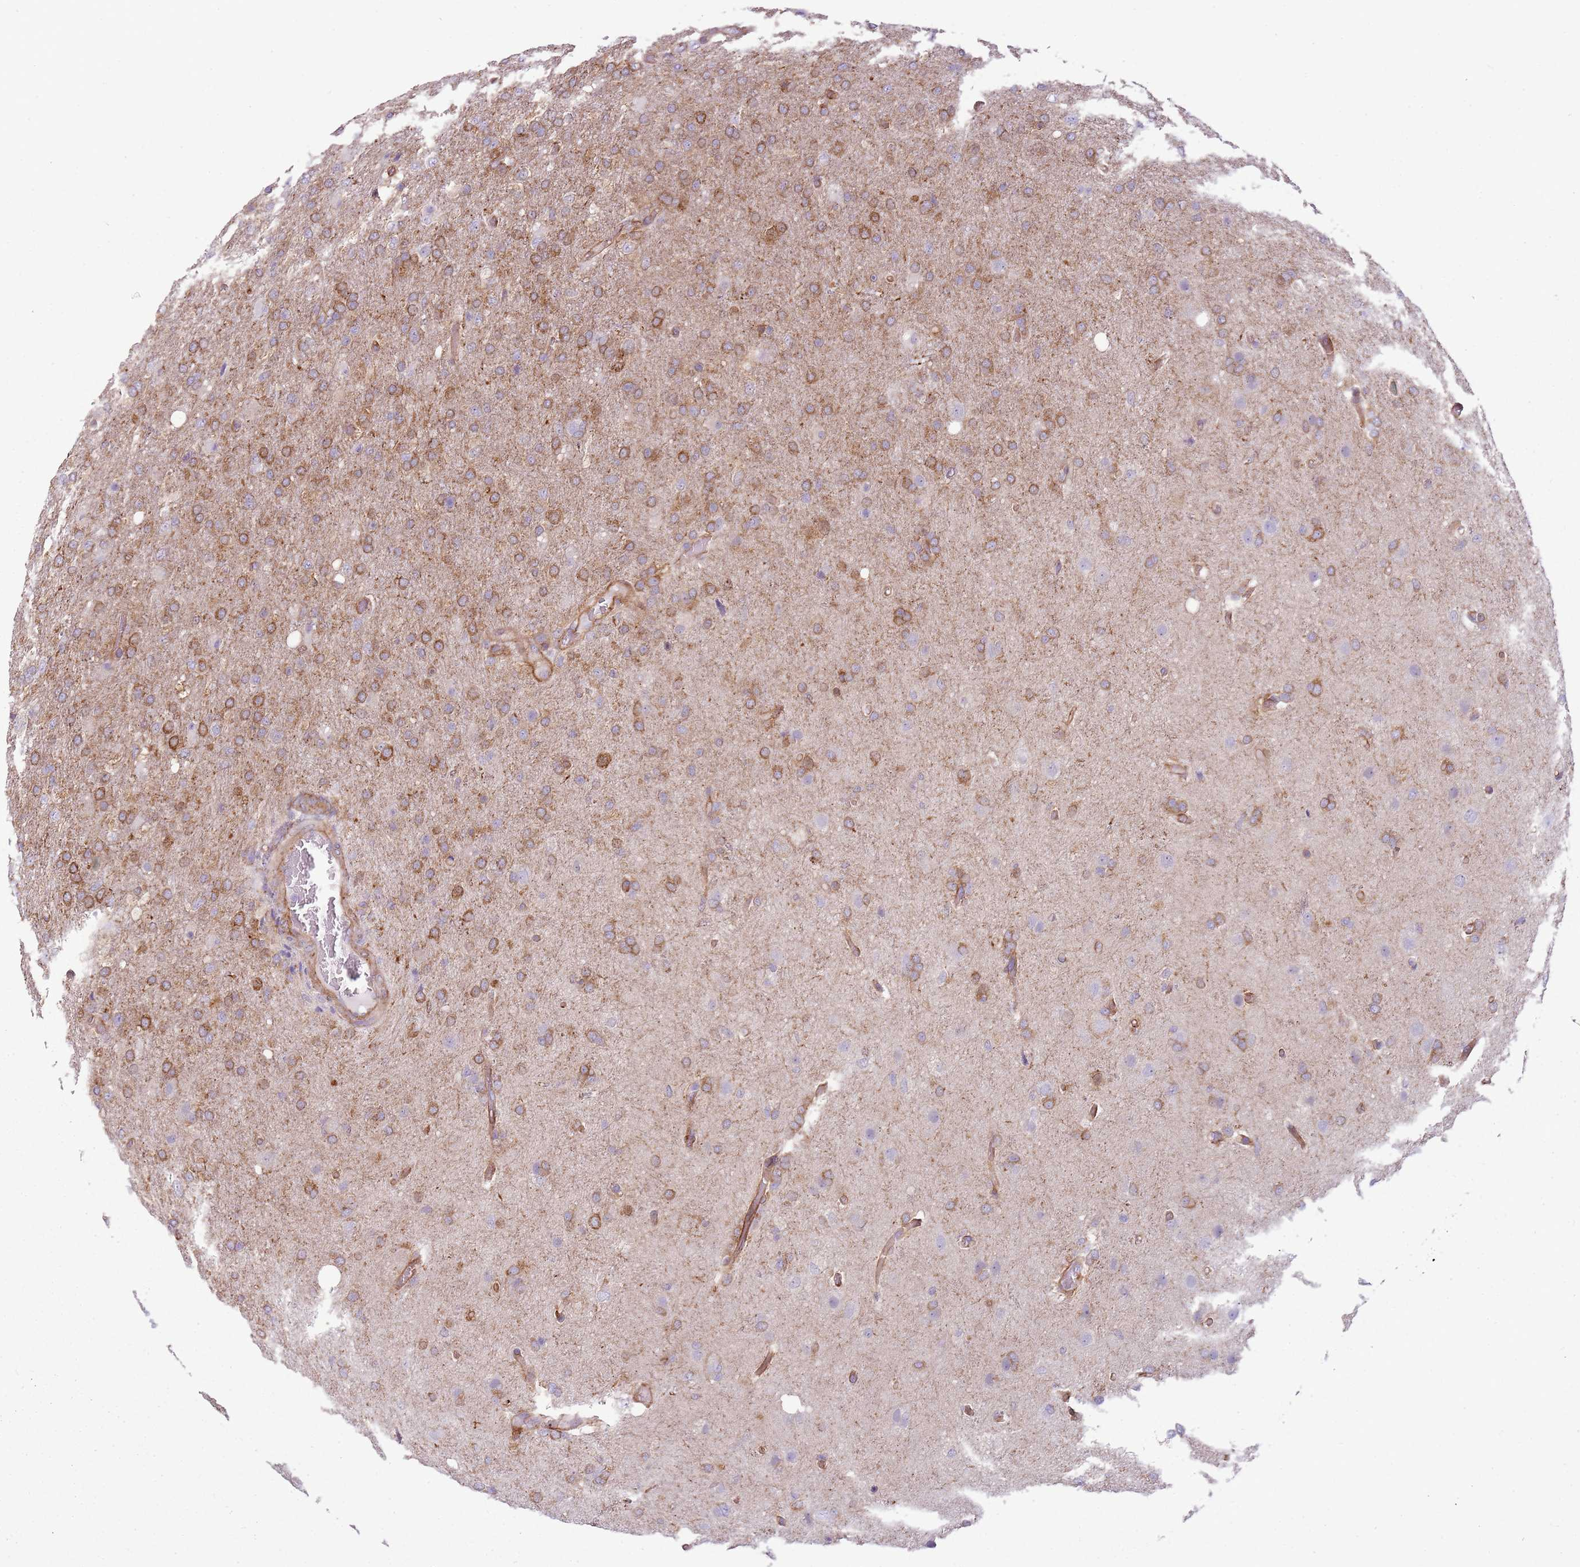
{"staining": {"intensity": "moderate", "quantity": "25%-75%", "location": "cytoplasmic/membranous"}, "tissue": "glioma", "cell_type": "Tumor cells", "image_type": "cancer", "snomed": [{"axis": "morphology", "description": "Glioma, malignant, High grade"}, {"axis": "topography", "description": "Brain"}], "caption": "Protein staining by immunohistochemistry reveals moderate cytoplasmic/membranous staining in approximately 25%-75% of tumor cells in malignant glioma (high-grade).", "gene": "SNX1", "patient": {"sex": "female", "age": 74}}